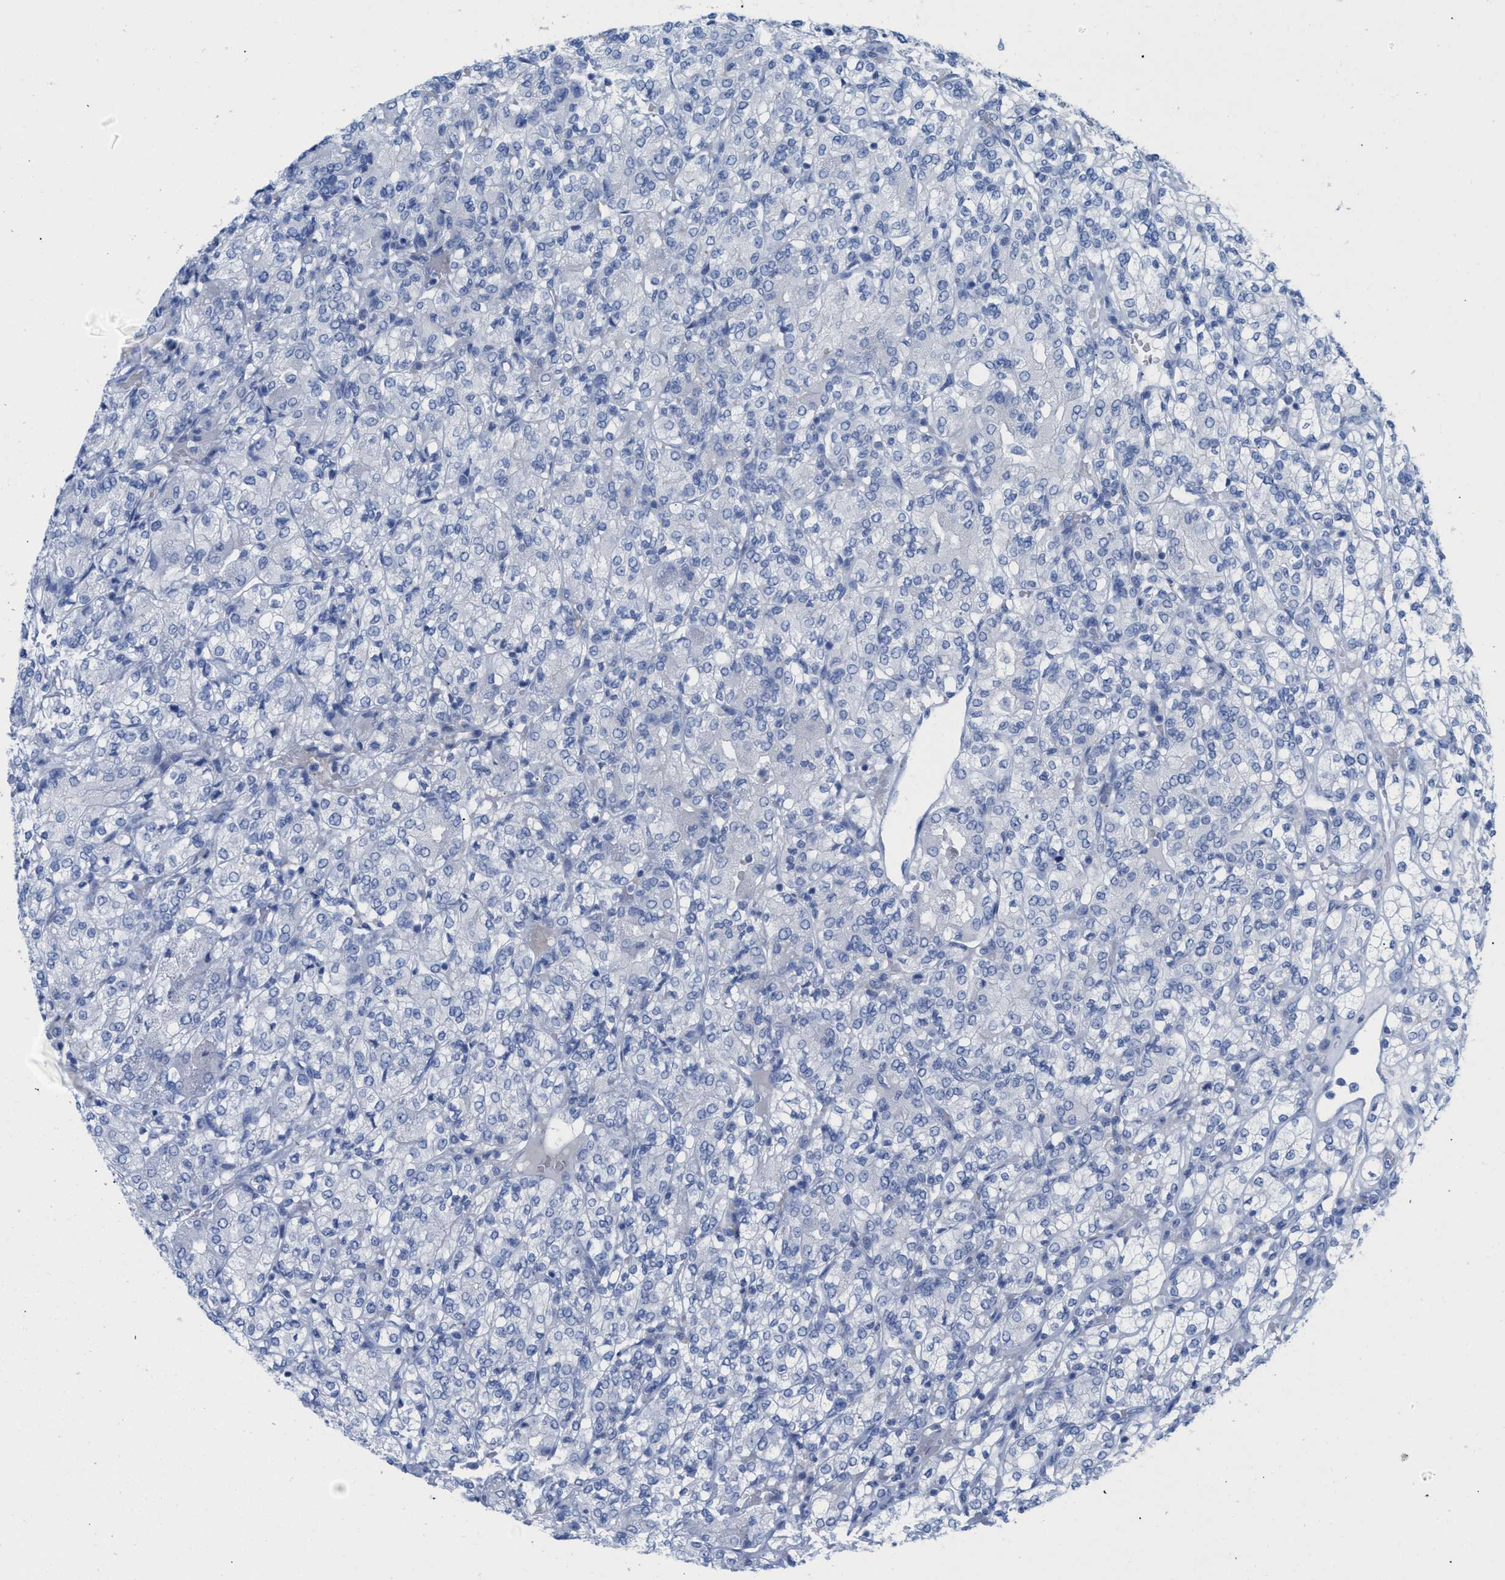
{"staining": {"intensity": "negative", "quantity": "none", "location": "none"}, "tissue": "renal cancer", "cell_type": "Tumor cells", "image_type": "cancer", "snomed": [{"axis": "morphology", "description": "Adenocarcinoma, NOS"}, {"axis": "topography", "description": "Kidney"}], "caption": "The immunohistochemistry (IHC) histopathology image has no significant expression in tumor cells of renal cancer tissue.", "gene": "ANKFN1", "patient": {"sex": "male", "age": 77}}